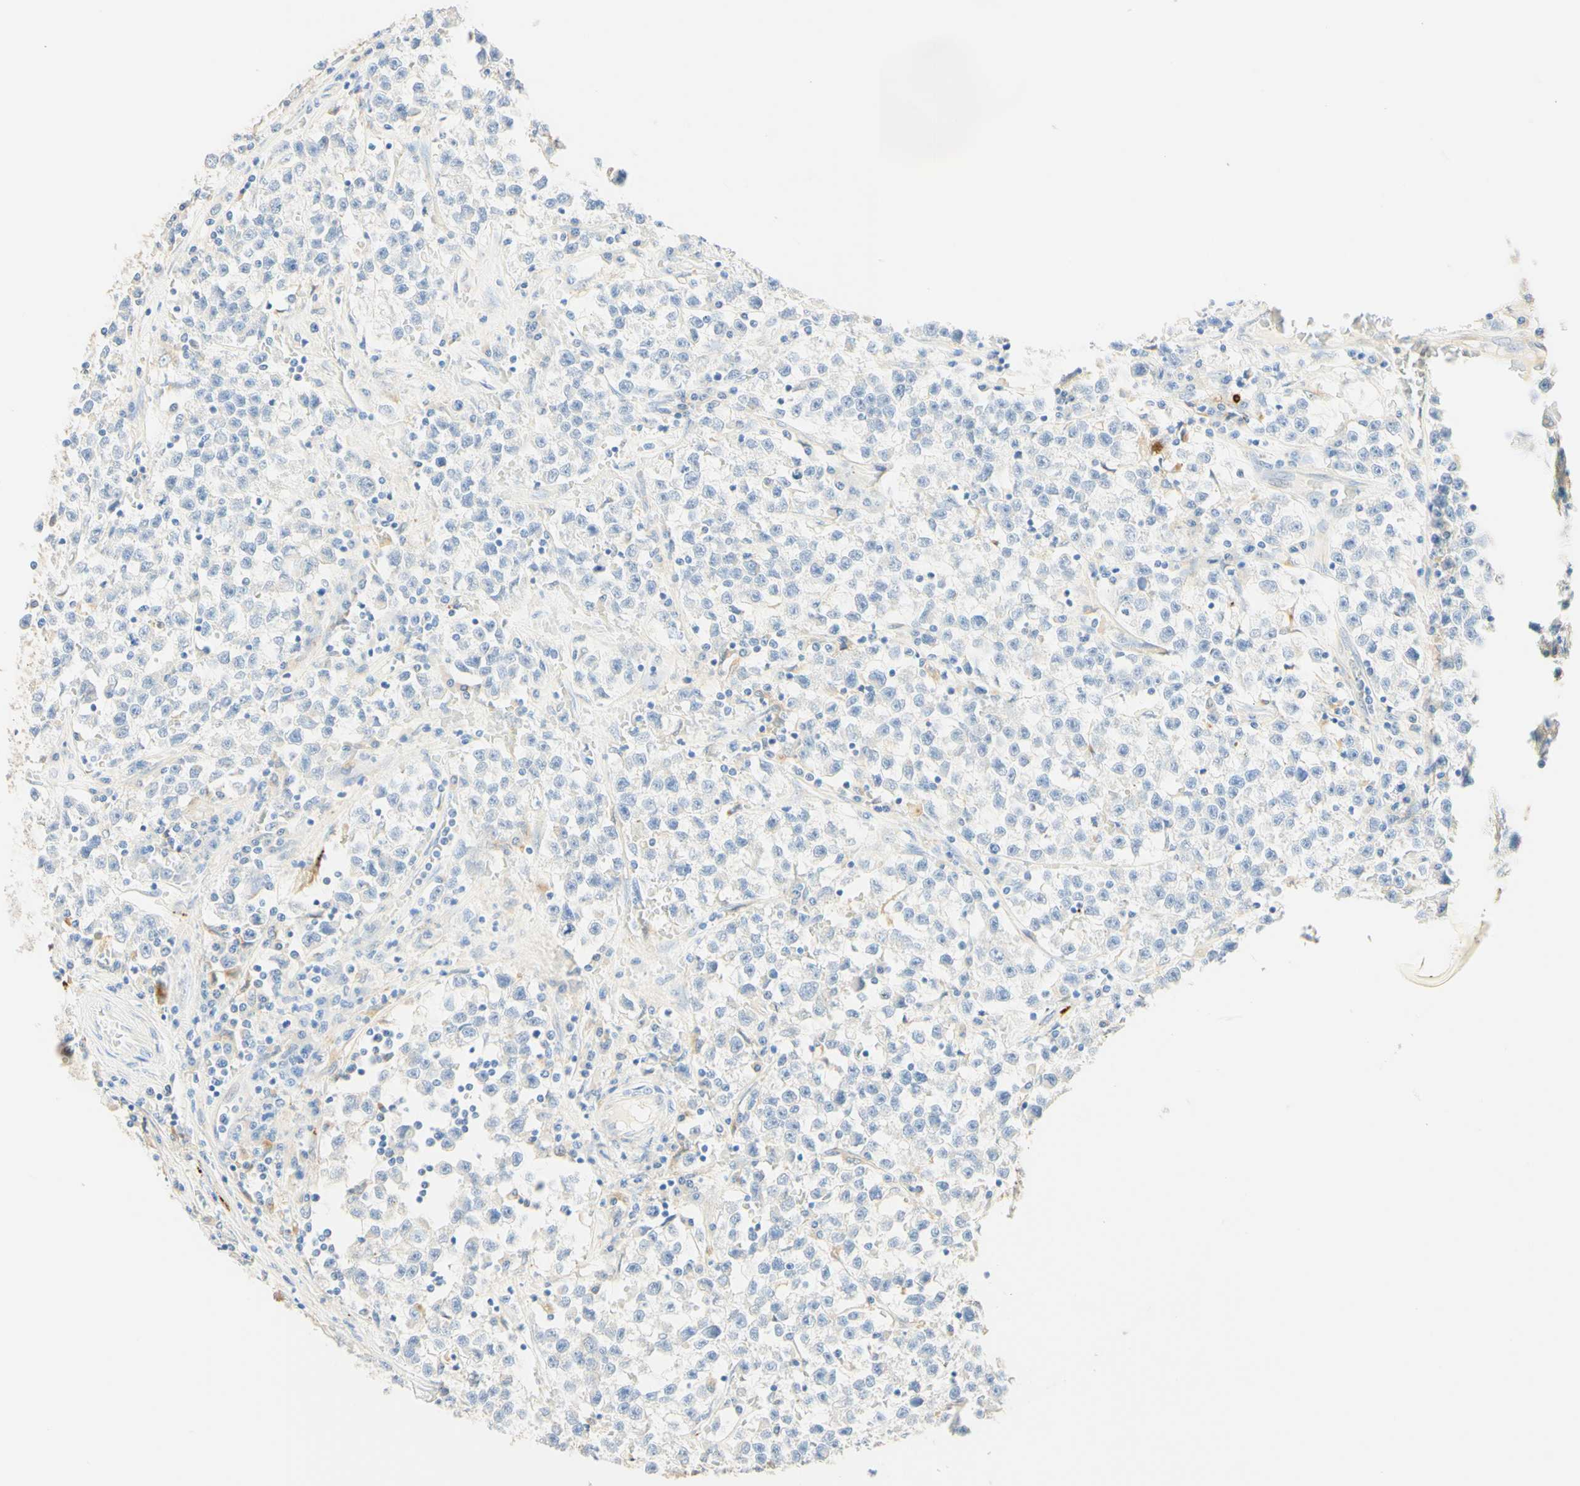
{"staining": {"intensity": "negative", "quantity": "none", "location": "none"}, "tissue": "testis cancer", "cell_type": "Tumor cells", "image_type": "cancer", "snomed": [{"axis": "morphology", "description": "Seminoma, NOS"}, {"axis": "topography", "description": "Testis"}], "caption": "The immunohistochemistry (IHC) micrograph has no significant staining in tumor cells of testis cancer (seminoma) tissue.", "gene": "CD63", "patient": {"sex": "male", "age": 22}}